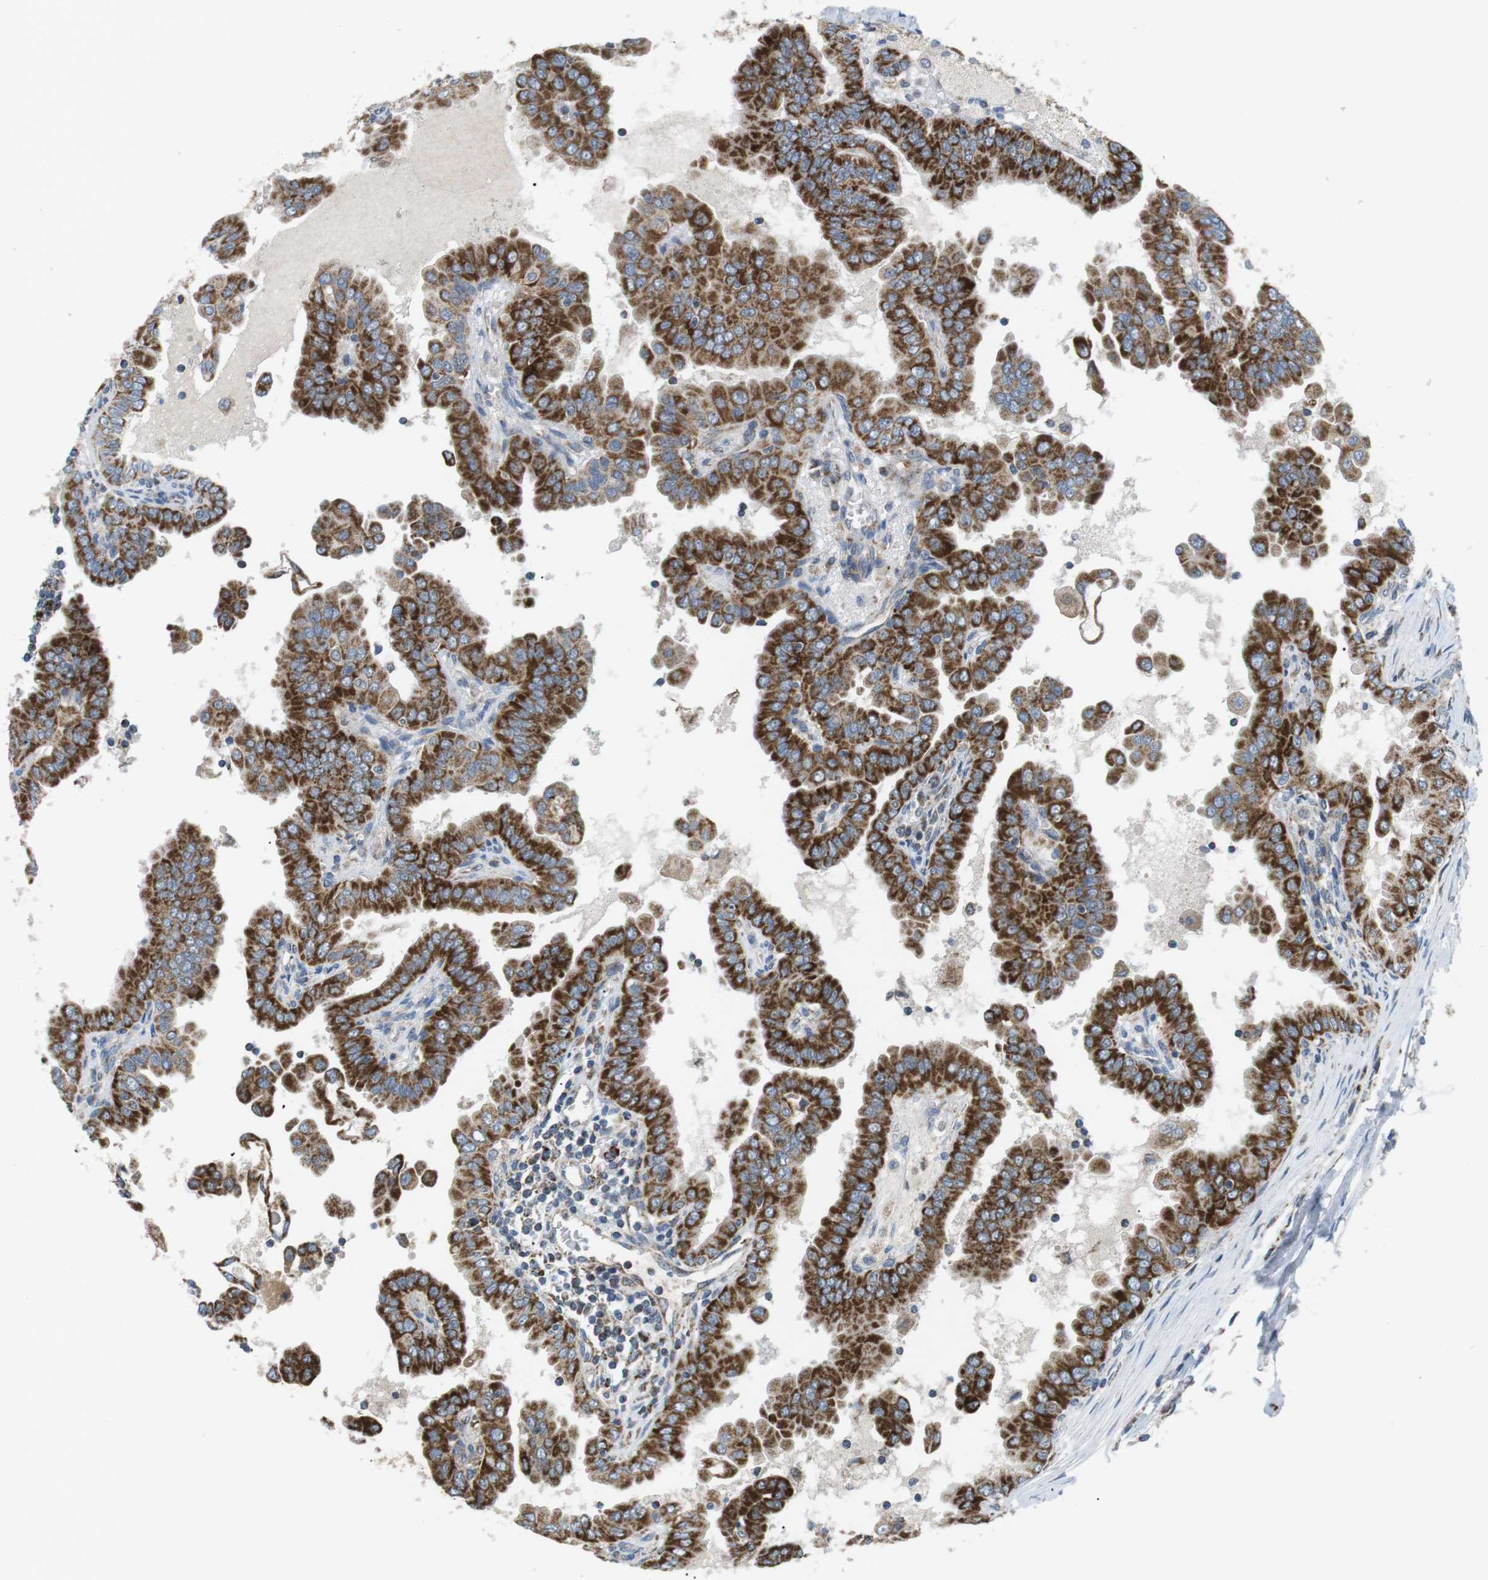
{"staining": {"intensity": "strong", "quantity": ">75%", "location": "cytoplasmic/membranous"}, "tissue": "thyroid cancer", "cell_type": "Tumor cells", "image_type": "cancer", "snomed": [{"axis": "morphology", "description": "Papillary adenocarcinoma, NOS"}, {"axis": "topography", "description": "Thyroid gland"}], "caption": "A brown stain highlights strong cytoplasmic/membranous staining of a protein in human thyroid papillary adenocarcinoma tumor cells.", "gene": "BACE1", "patient": {"sex": "male", "age": 33}}